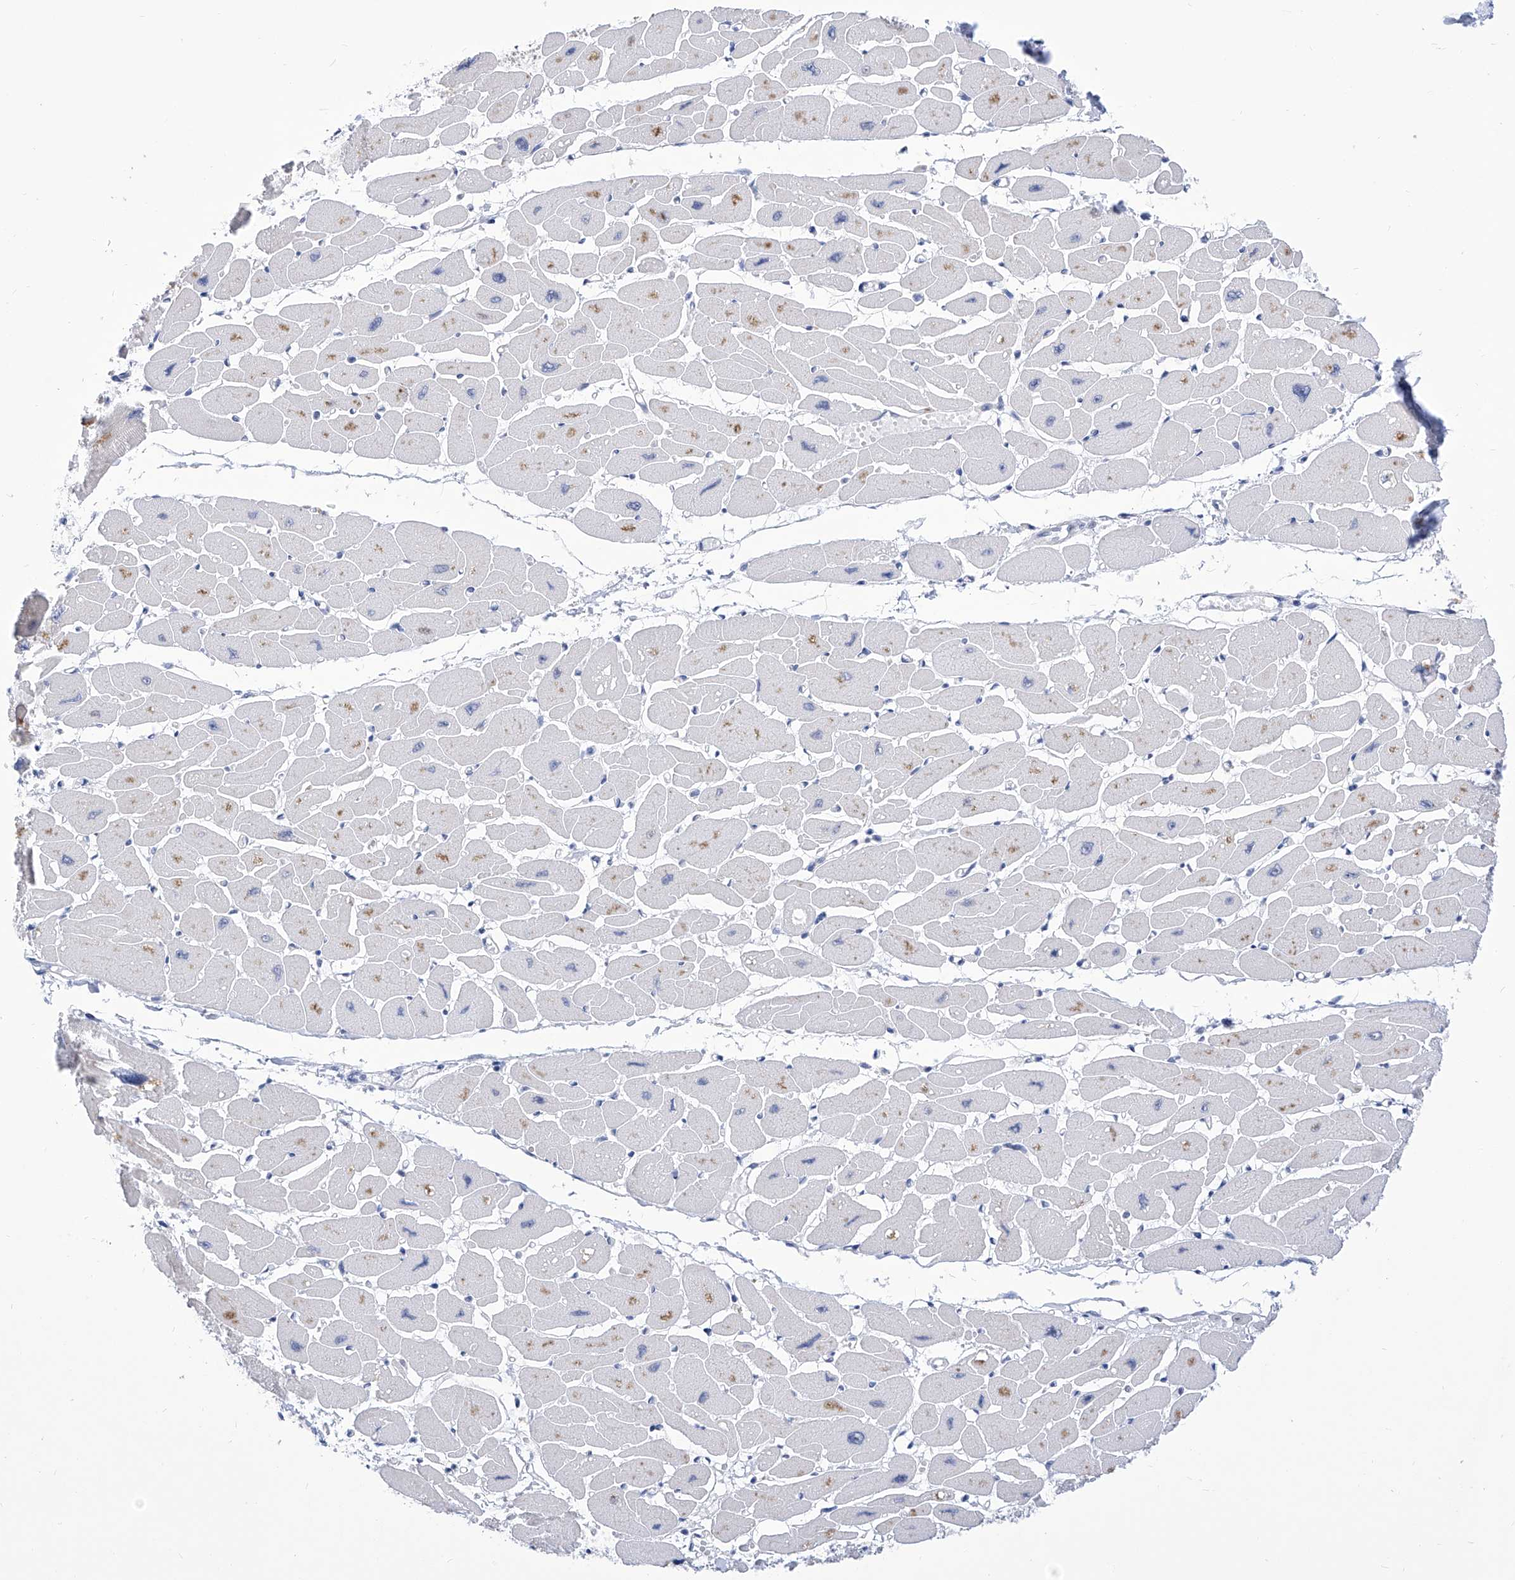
{"staining": {"intensity": "moderate", "quantity": "25%-75%", "location": "nuclear"}, "tissue": "heart muscle", "cell_type": "Cardiomyocytes", "image_type": "normal", "snomed": [{"axis": "morphology", "description": "Normal tissue, NOS"}, {"axis": "topography", "description": "Heart"}], "caption": "A photomicrograph of heart muscle stained for a protein shows moderate nuclear brown staining in cardiomyocytes.", "gene": "SART1", "patient": {"sex": "female", "age": 54}}